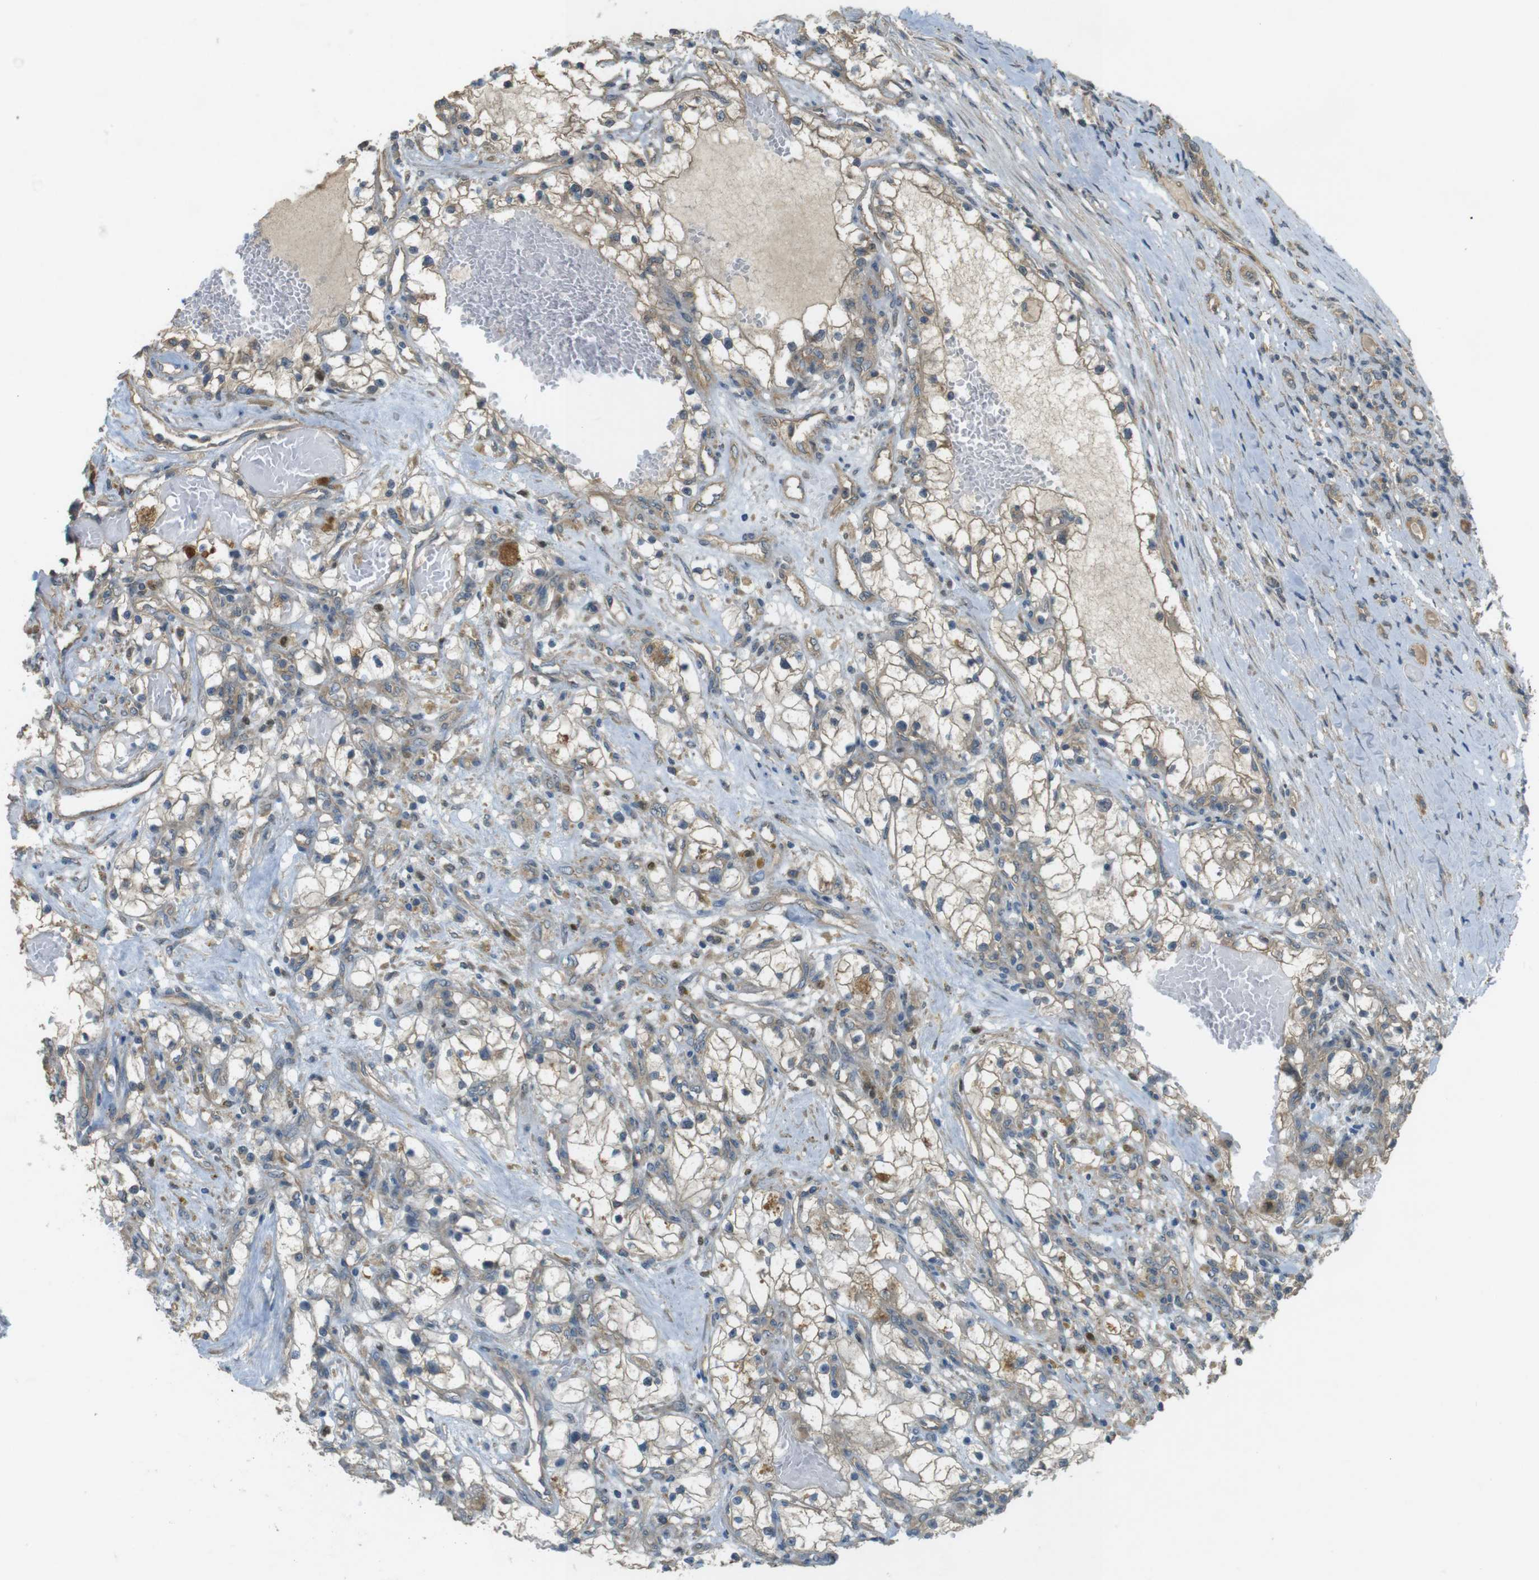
{"staining": {"intensity": "weak", "quantity": "25%-75%", "location": "cytoplasmic/membranous"}, "tissue": "renal cancer", "cell_type": "Tumor cells", "image_type": "cancer", "snomed": [{"axis": "morphology", "description": "Adenocarcinoma, NOS"}, {"axis": "topography", "description": "Kidney"}], "caption": "An immunohistochemistry histopathology image of neoplastic tissue is shown. Protein staining in brown labels weak cytoplasmic/membranous positivity in renal cancer (adenocarcinoma) within tumor cells.", "gene": "ZDHHC20", "patient": {"sex": "male", "age": 68}}